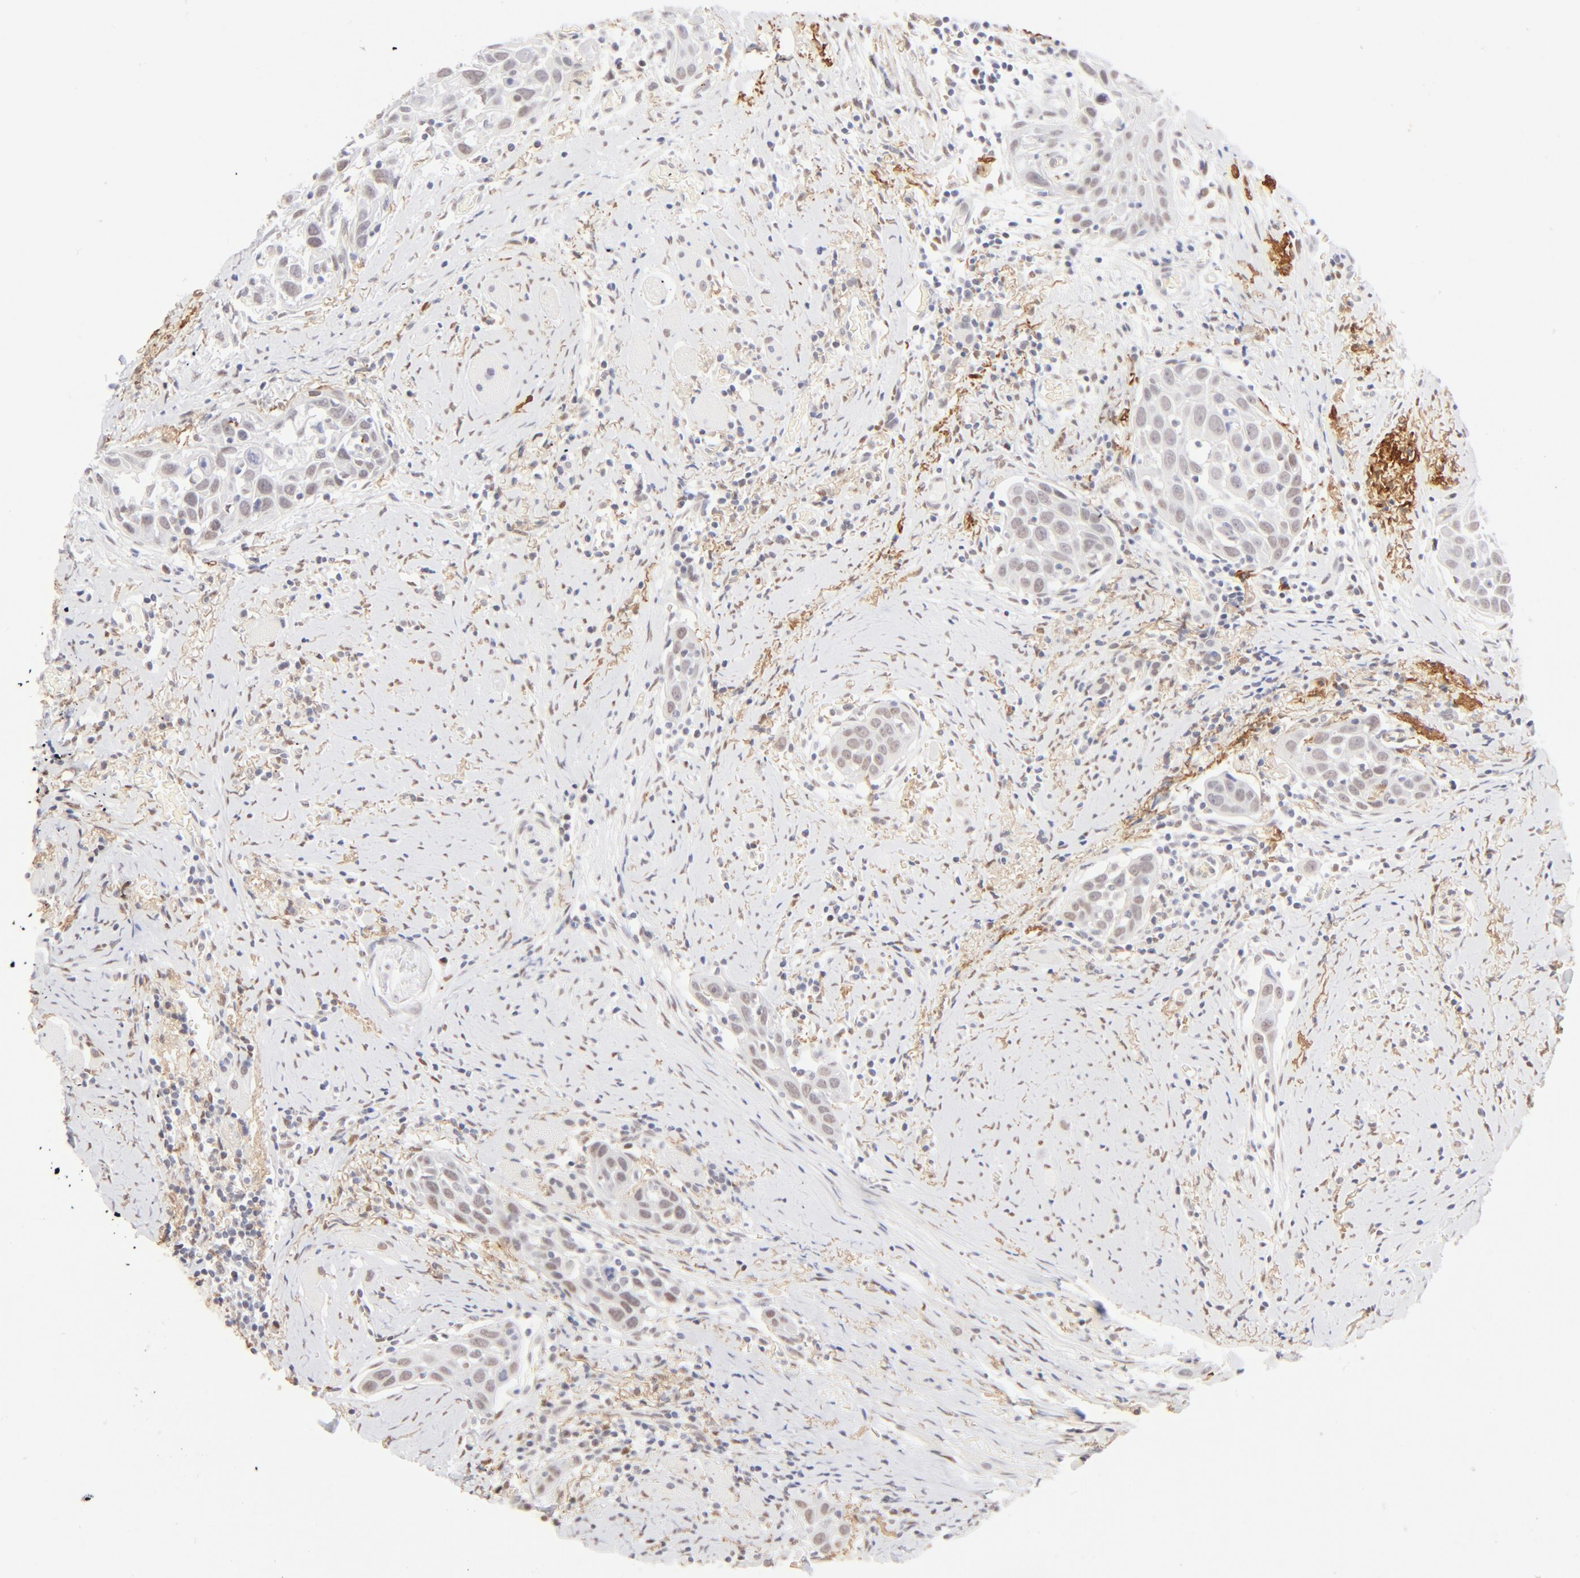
{"staining": {"intensity": "weak", "quantity": "<25%", "location": "nuclear"}, "tissue": "head and neck cancer", "cell_type": "Tumor cells", "image_type": "cancer", "snomed": [{"axis": "morphology", "description": "Squamous cell carcinoma, NOS"}, {"axis": "topography", "description": "Oral tissue"}, {"axis": "topography", "description": "Head-Neck"}], "caption": "Tumor cells show no significant expression in head and neck cancer (squamous cell carcinoma).", "gene": "PBX1", "patient": {"sex": "female", "age": 50}}